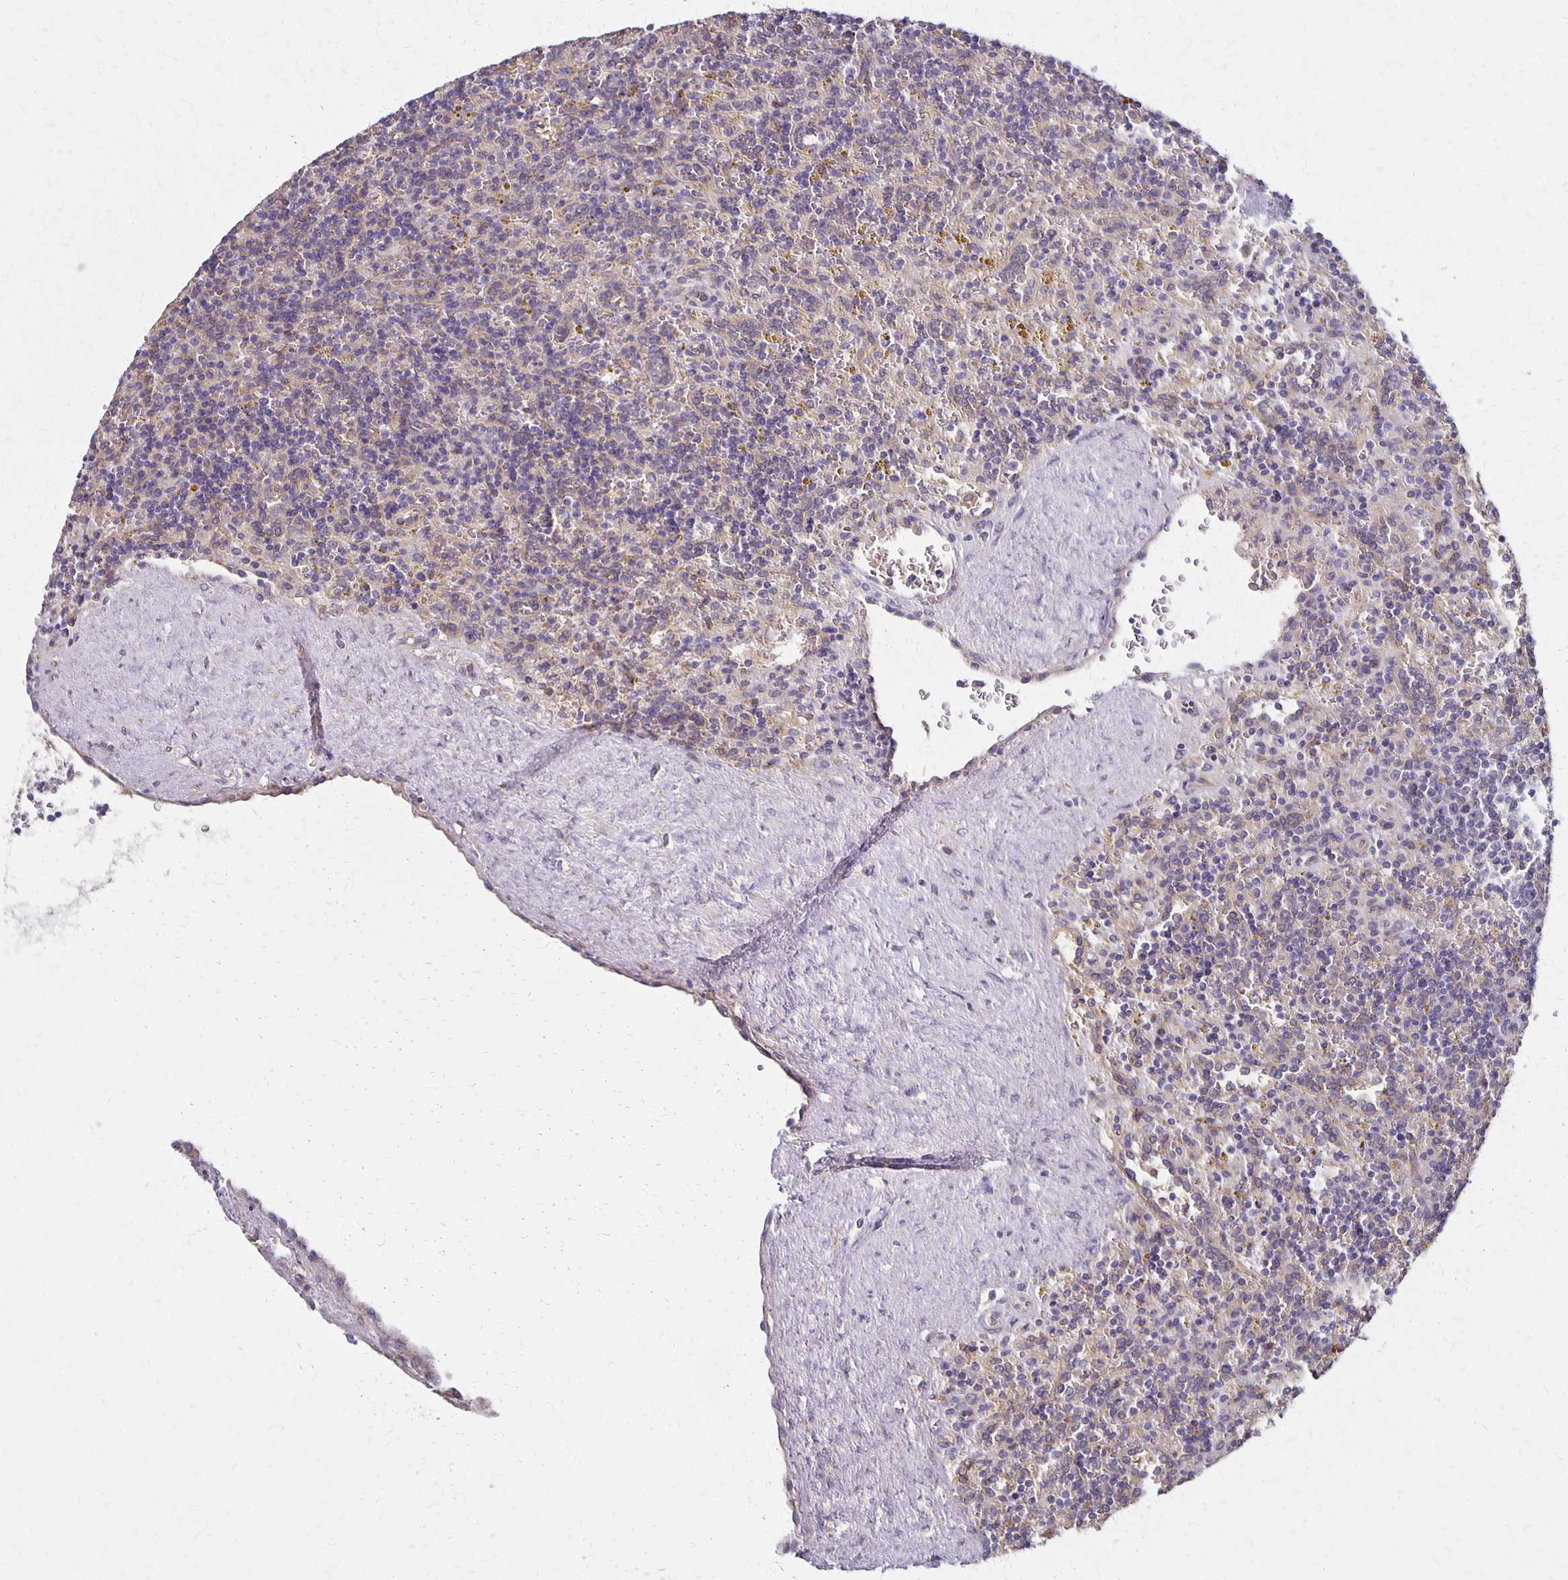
{"staining": {"intensity": "negative", "quantity": "none", "location": "none"}, "tissue": "lymphoma", "cell_type": "Tumor cells", "image_type": "cancer", "snomed": [{"axis": "morphology", "description": "Malignant lymphoma, non-Hodgkin's type, Low grade"}, {"axis": "topography", "description": "Spleen"}], "caption": "Immunohistochemistry of human low-grade malignant lymphoma, non-Hodgkin's type reveals no positivity in tumor cells. (DAB (3,3'-diaminobenzidine) immunohistochemistry (IHC), high magnification).", "gene": "GPX4", "patient": {"sex": "male", "age": 67}}